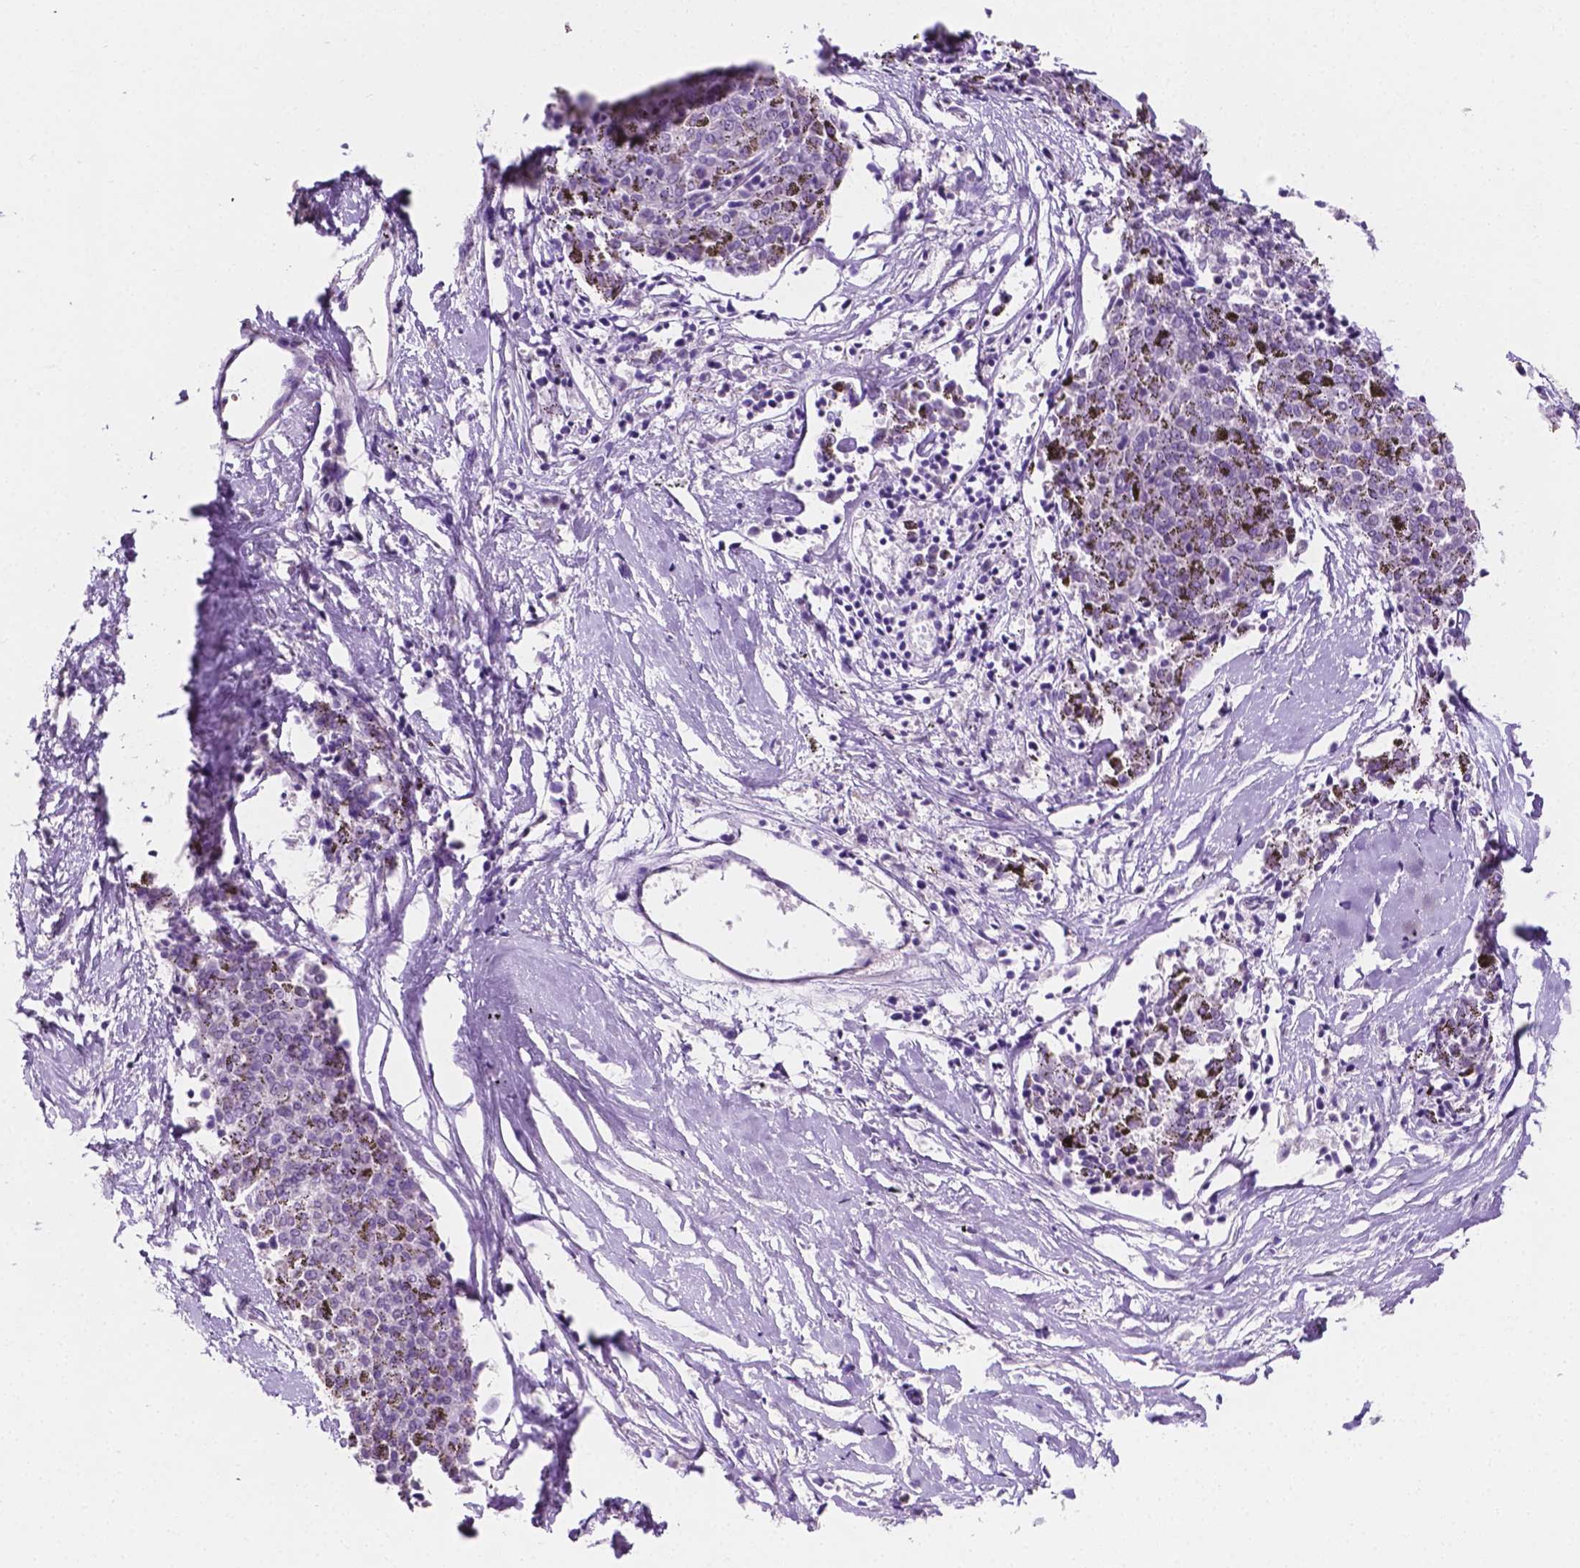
{"staining": {"intensity": "negative", "quantity": "none", "location": "none"}, "tissue": "melanoma", "cell_type": "Tumor cells", "image_type": "cancer", "snomed": [{"axis": "morphology", "description": "Malignant melanoma, NOS"}, {"axis": "topography", "description": "Skin"}], "caption": "This is an immunohistochemistry micrograph of human melanoma. There is no expression in tumor cells.", "gene": "SIAH2", "patient": {"sex": "female", "age": 72}}